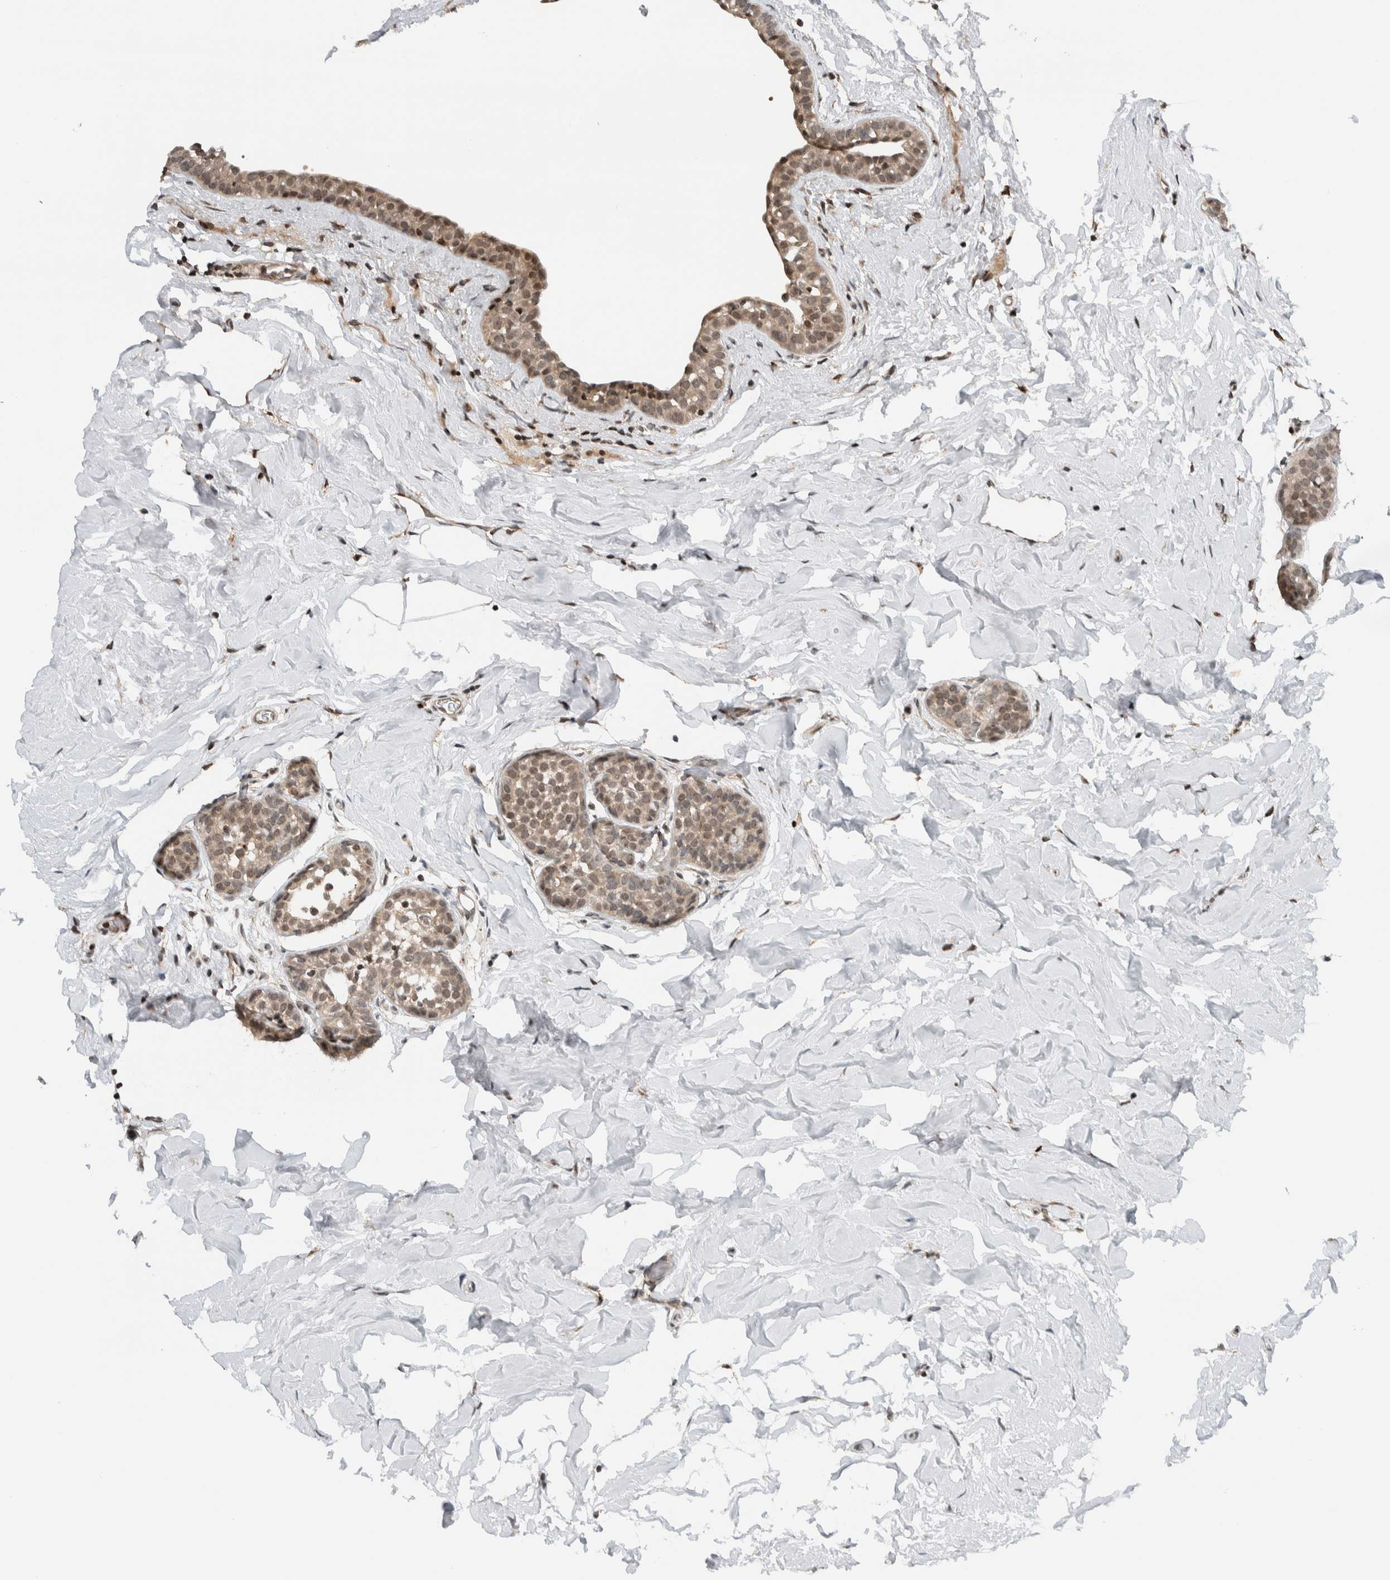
{"staining": {"intensity": "moderate", "quantity": ">75%", "location": "nuclear"}, "tissue": "breast cancer", "cell_type": "Tumor cells", "image_type": "cancer", "snomed": [{"axis": "morphology", "description": "Duct carcinoma"}, {"axis": "topography", "description": "Breast"}], "caption": "This image shows immunohistochemistry staining of breast cancer, with medium moderate nuclear staining in about >75% of tumor cells.", "gene": "NPLOC4", "patient": {"sex": "female", "age": 55}}